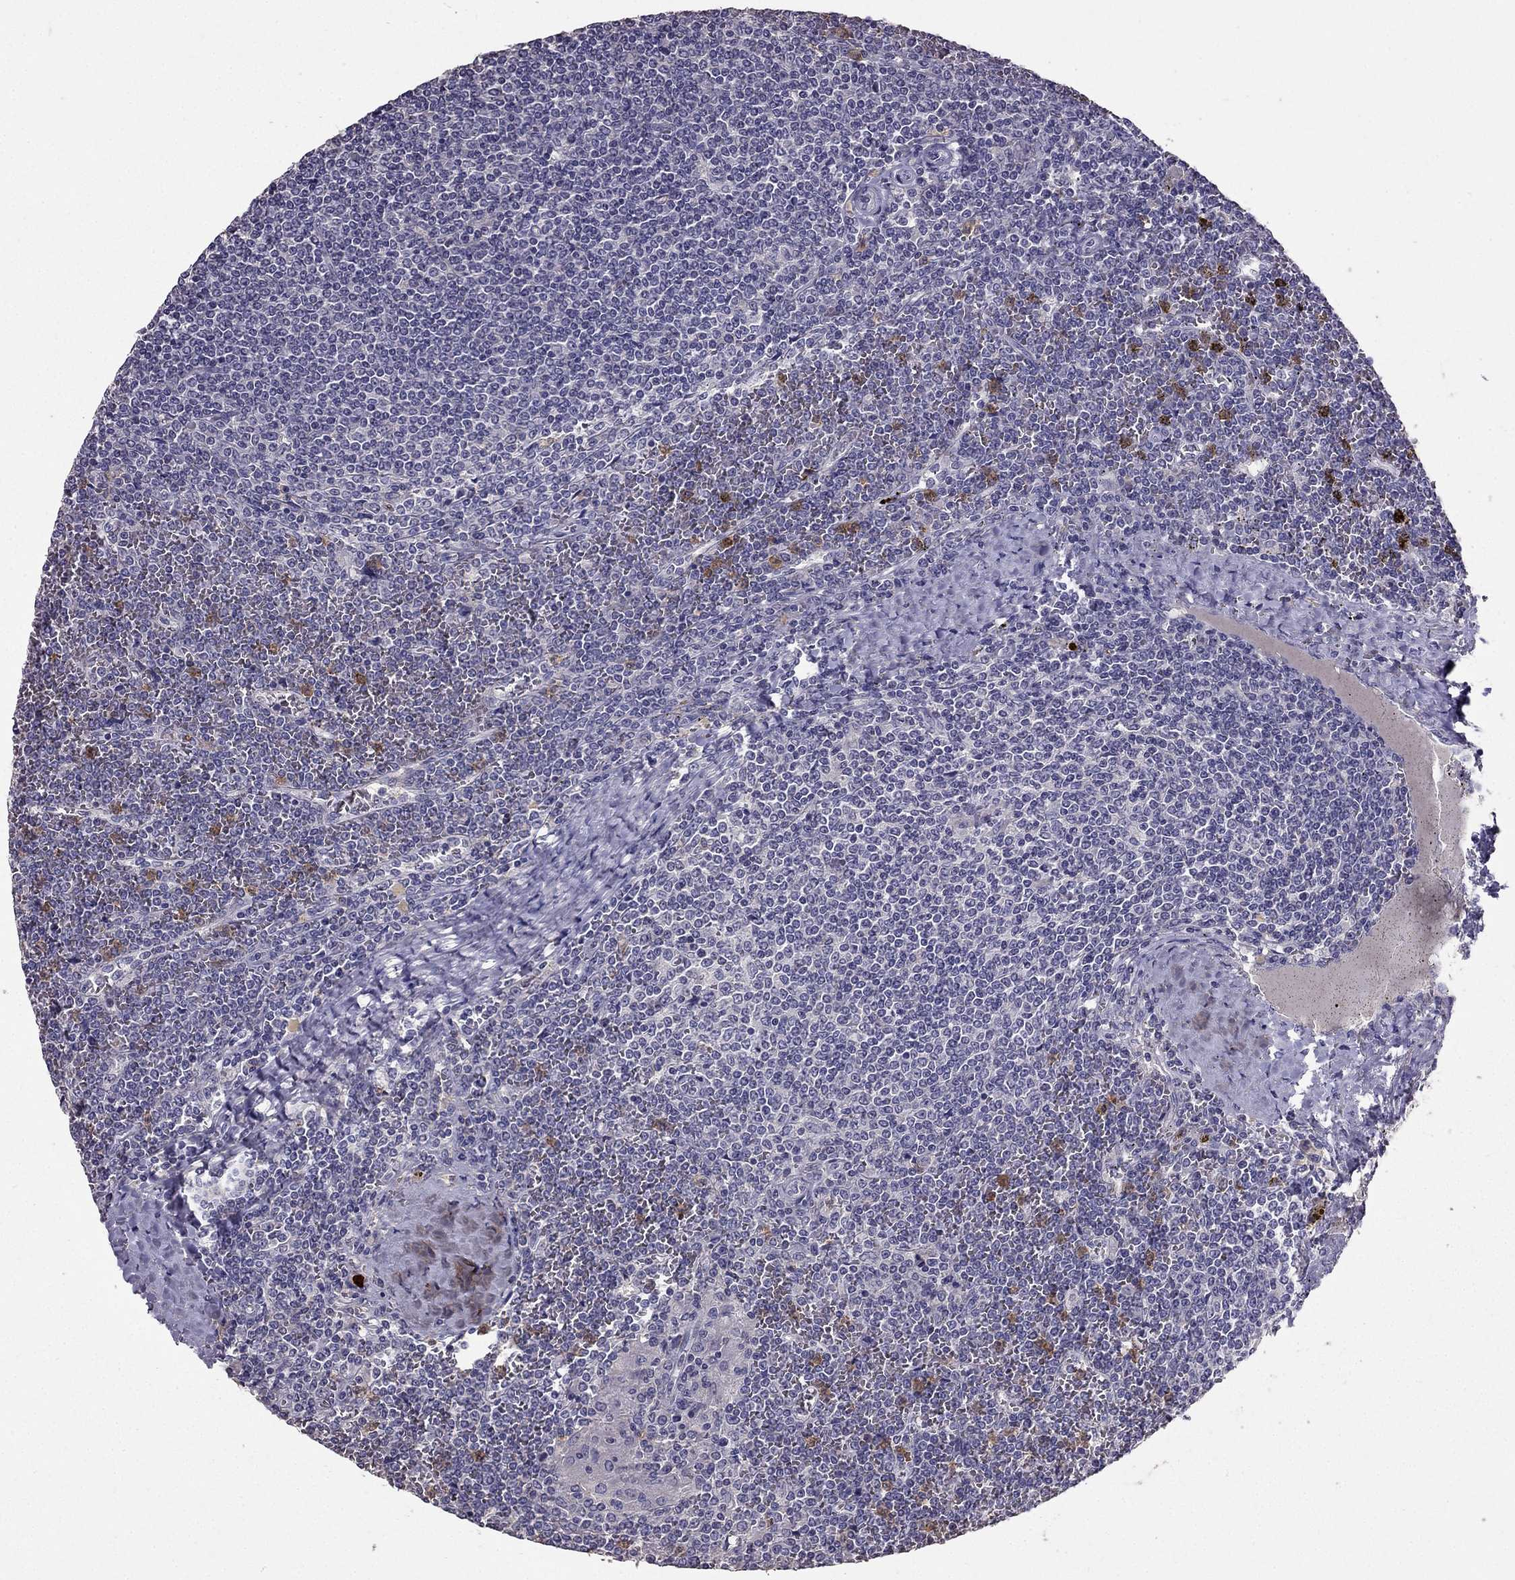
{"staining": {"intensity": "negative", "quantity": "none", "location": "none"}, "tissue": "lymphoma", "cell_type": "Tumor cells", "image_type": "cancer", "snomed": [{"axis": "morphology", "description": "Malignant lymphoma, non-Hodgkin's type, Low grade"}, {"axis": "topography", "description": "Spleen"}], "caption": "Low-grade malignant lymphoma, non-Hodgkin's type was stained to show a protein in brown. There is no significant positivity in tumor cells.", "gene": "RFLNB", "patient": {"sex": "female", "age": 19}}